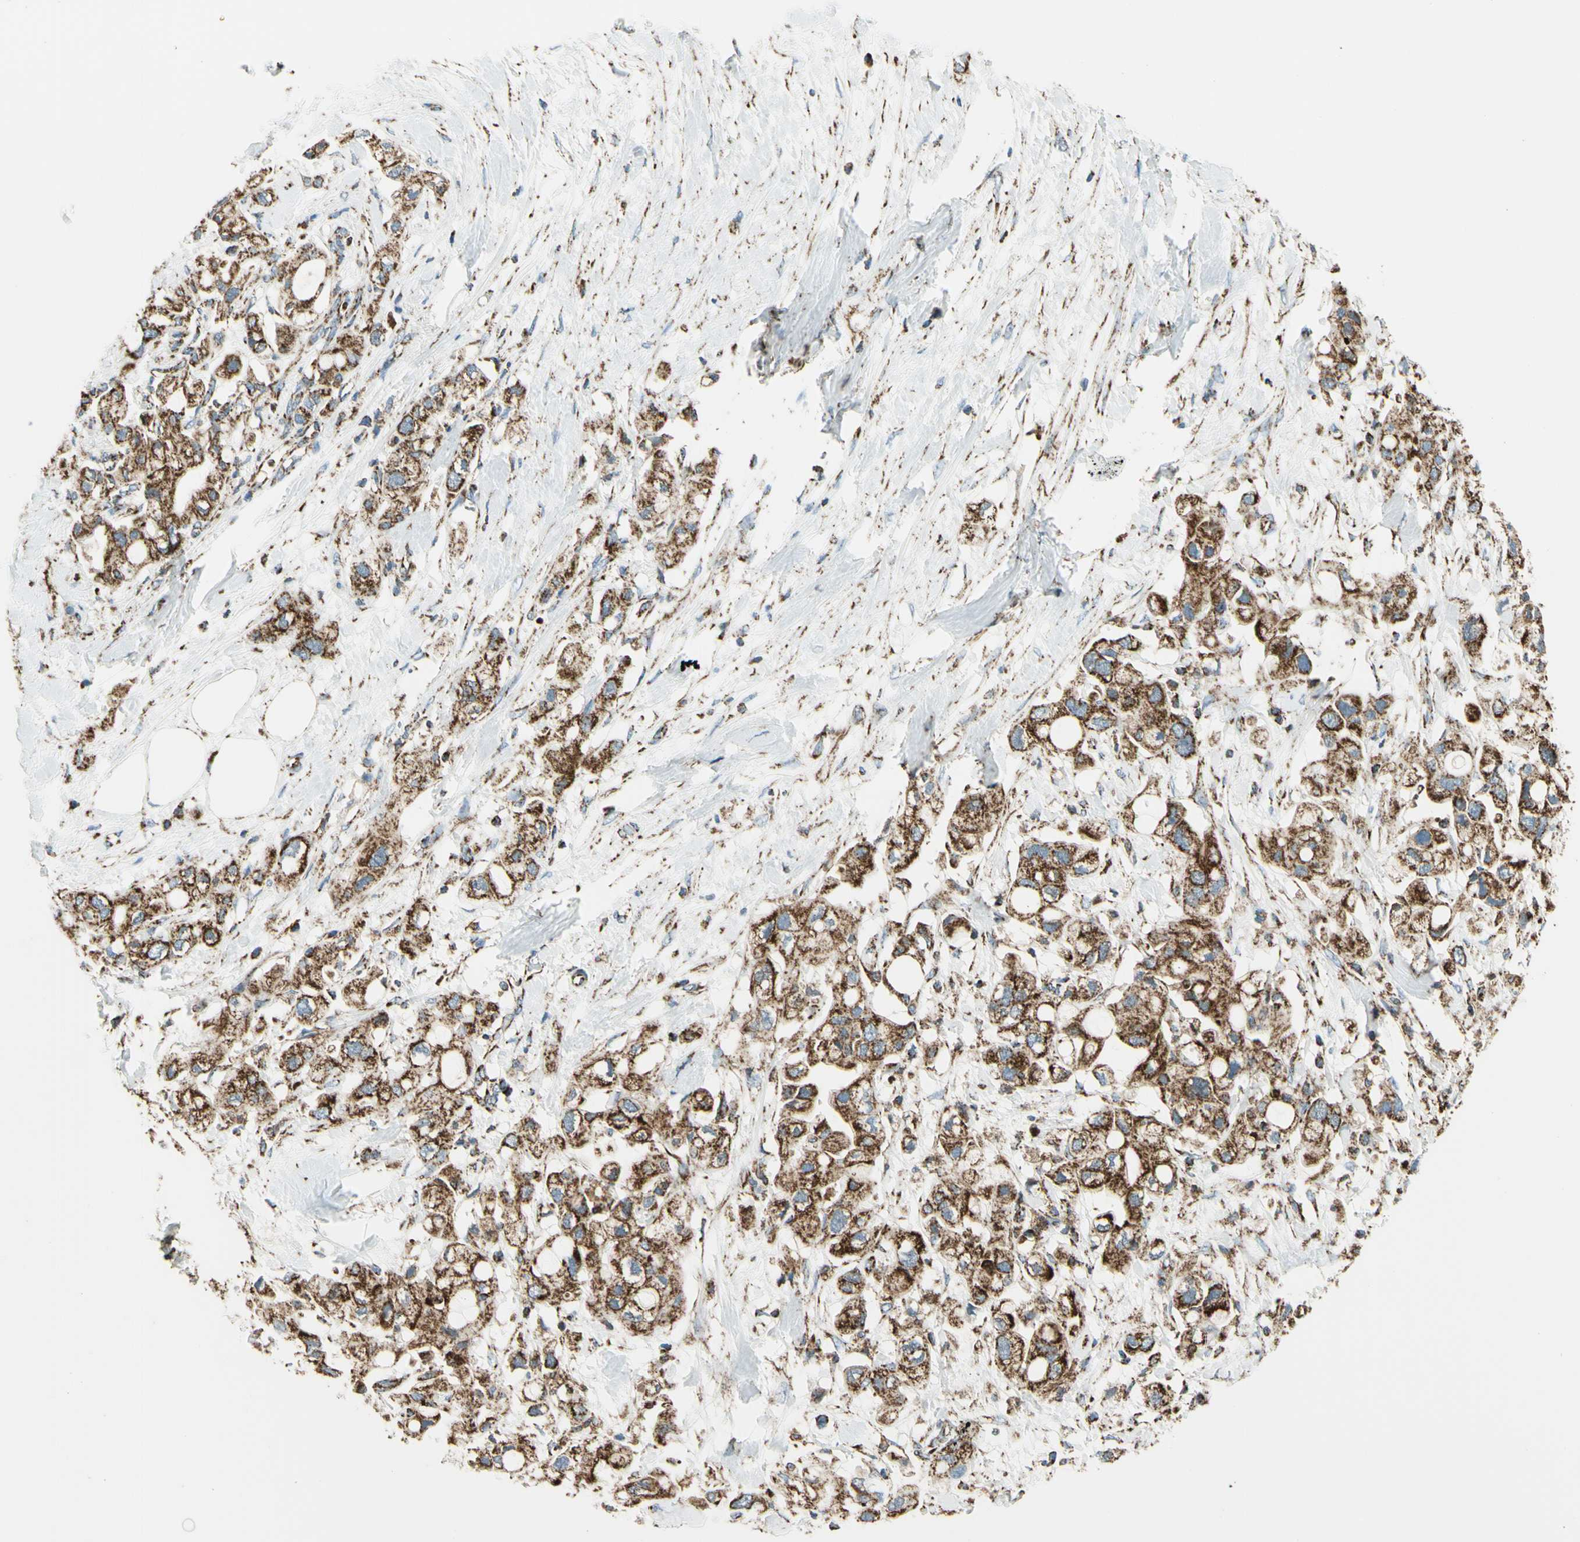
{"staining": {"intensity": "strong", "quantity": ">75%", "location": "cytoplasmic/membranous"}, "tissue": "pancreatic cancer", "cell_type": "Tumor cells", "image_type": "cancer", "snomed": [{"axis": "morphology", "description": "Adenocarcinoma, NOS"}, {"axis": "topography", "description": "Pancreas"}], "caption": "Pancreatic cancer stained for a protein exhibits strong cytoplasmic/membranous positivity in tumor cells. Immunohistochemistry (ihc) stains the protein in brown and the nuclei are stained blue.", "gene": "MAVS", "patient": {"sex": "female", "age": 56}}